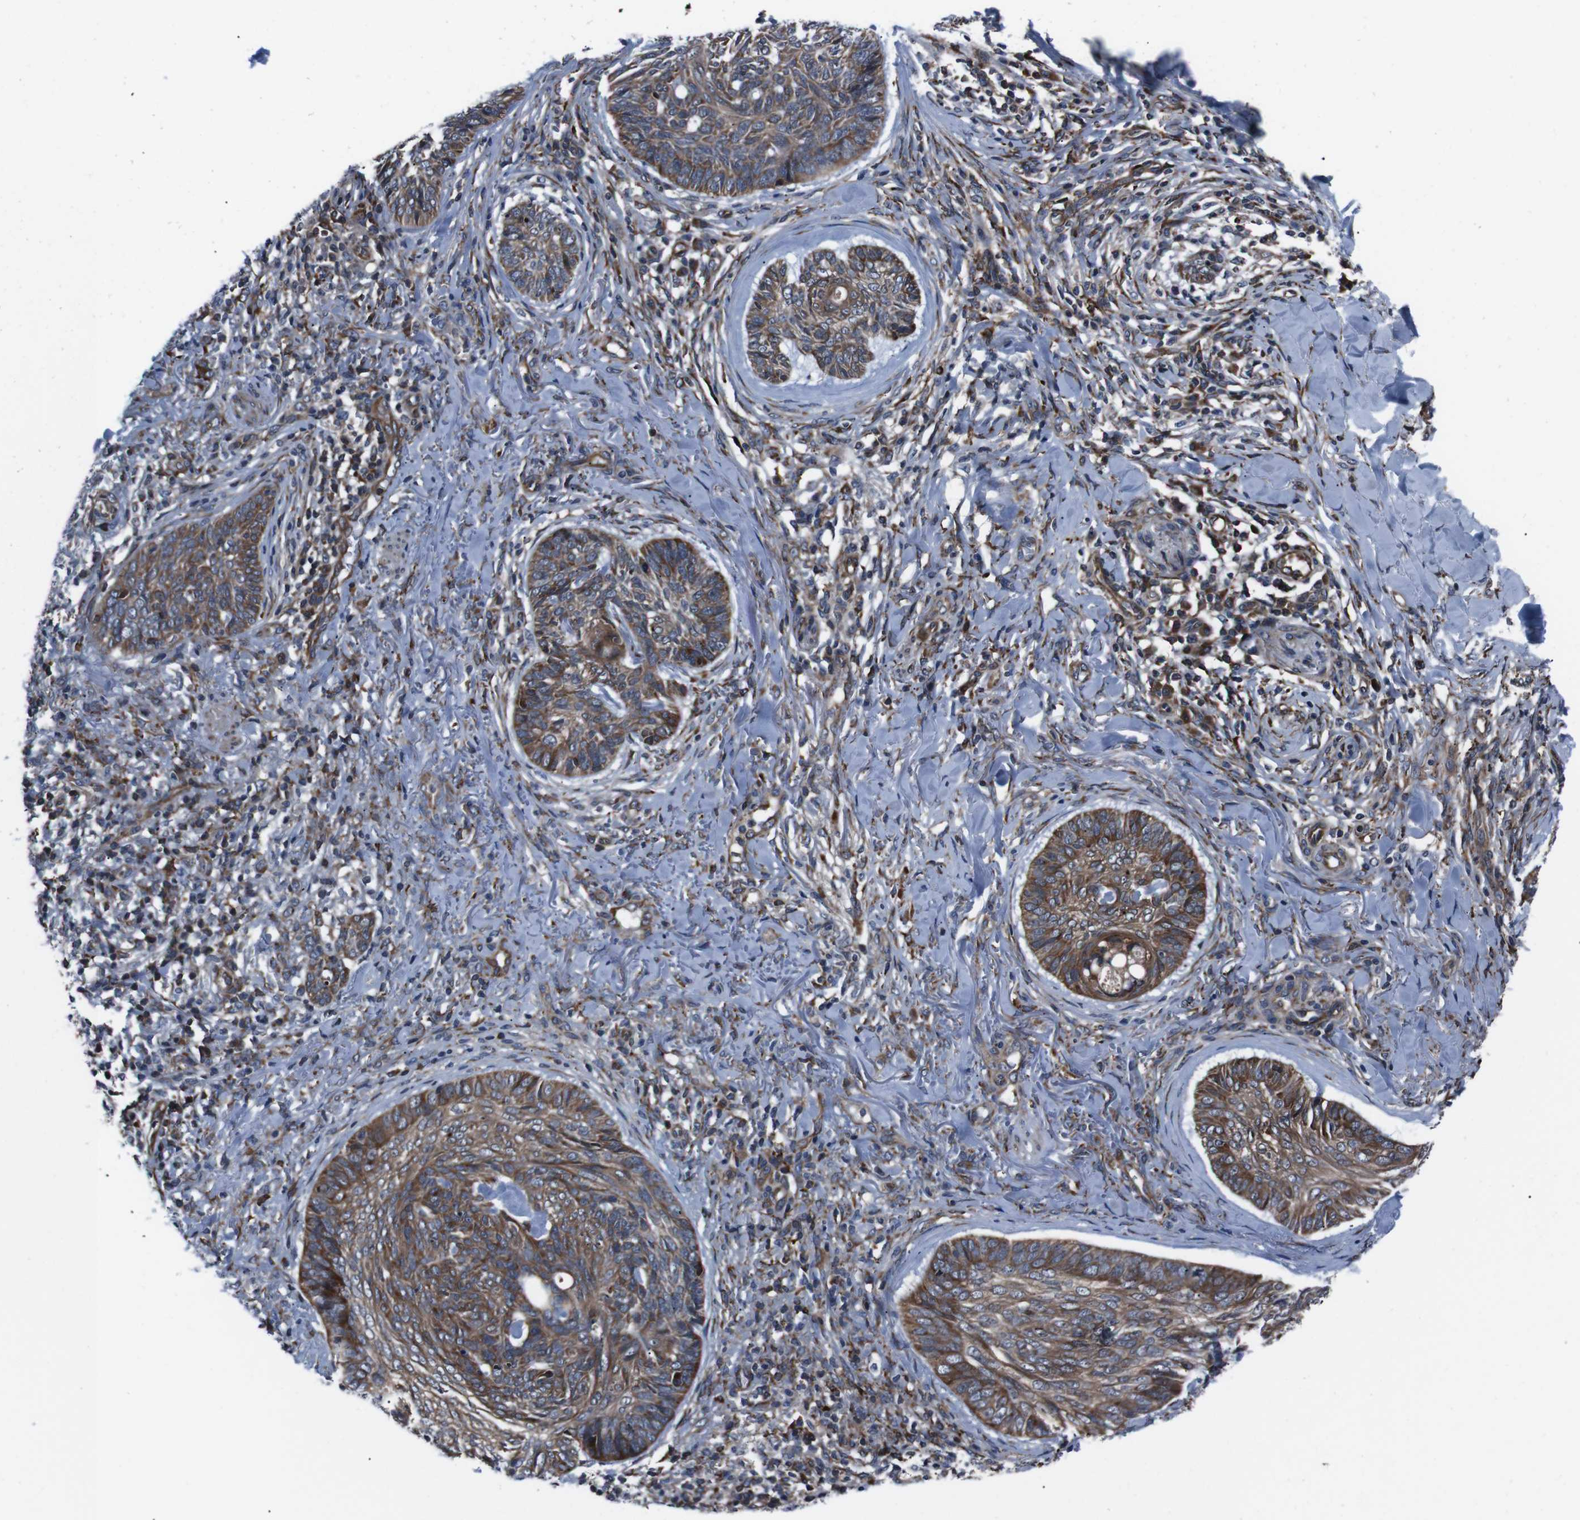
{"staining": {"intensity": "moderate", "quantity": ">75%", "location": "cytoplasmic/membranous"}, "tissue": "skin cancer", "cell_type": "Tumor cells", "image_type": "cancer", "snomed": [{"axis": "morphology", "description": "Basal cell carcinoma"}, {"axis": "topography", "description": "Skin"}], "caption": "A brown stain labels moderate cytoplasmic/membranous positivity of a protein in basal cell carcinoma (skin) tumor cells. (DAB (3,3'-diaminobenzidine) = brown stain, brightfield microscopy at high magnification).", "gene": "EIF4A2", "patient": {"sex": "male", "age": 43}}